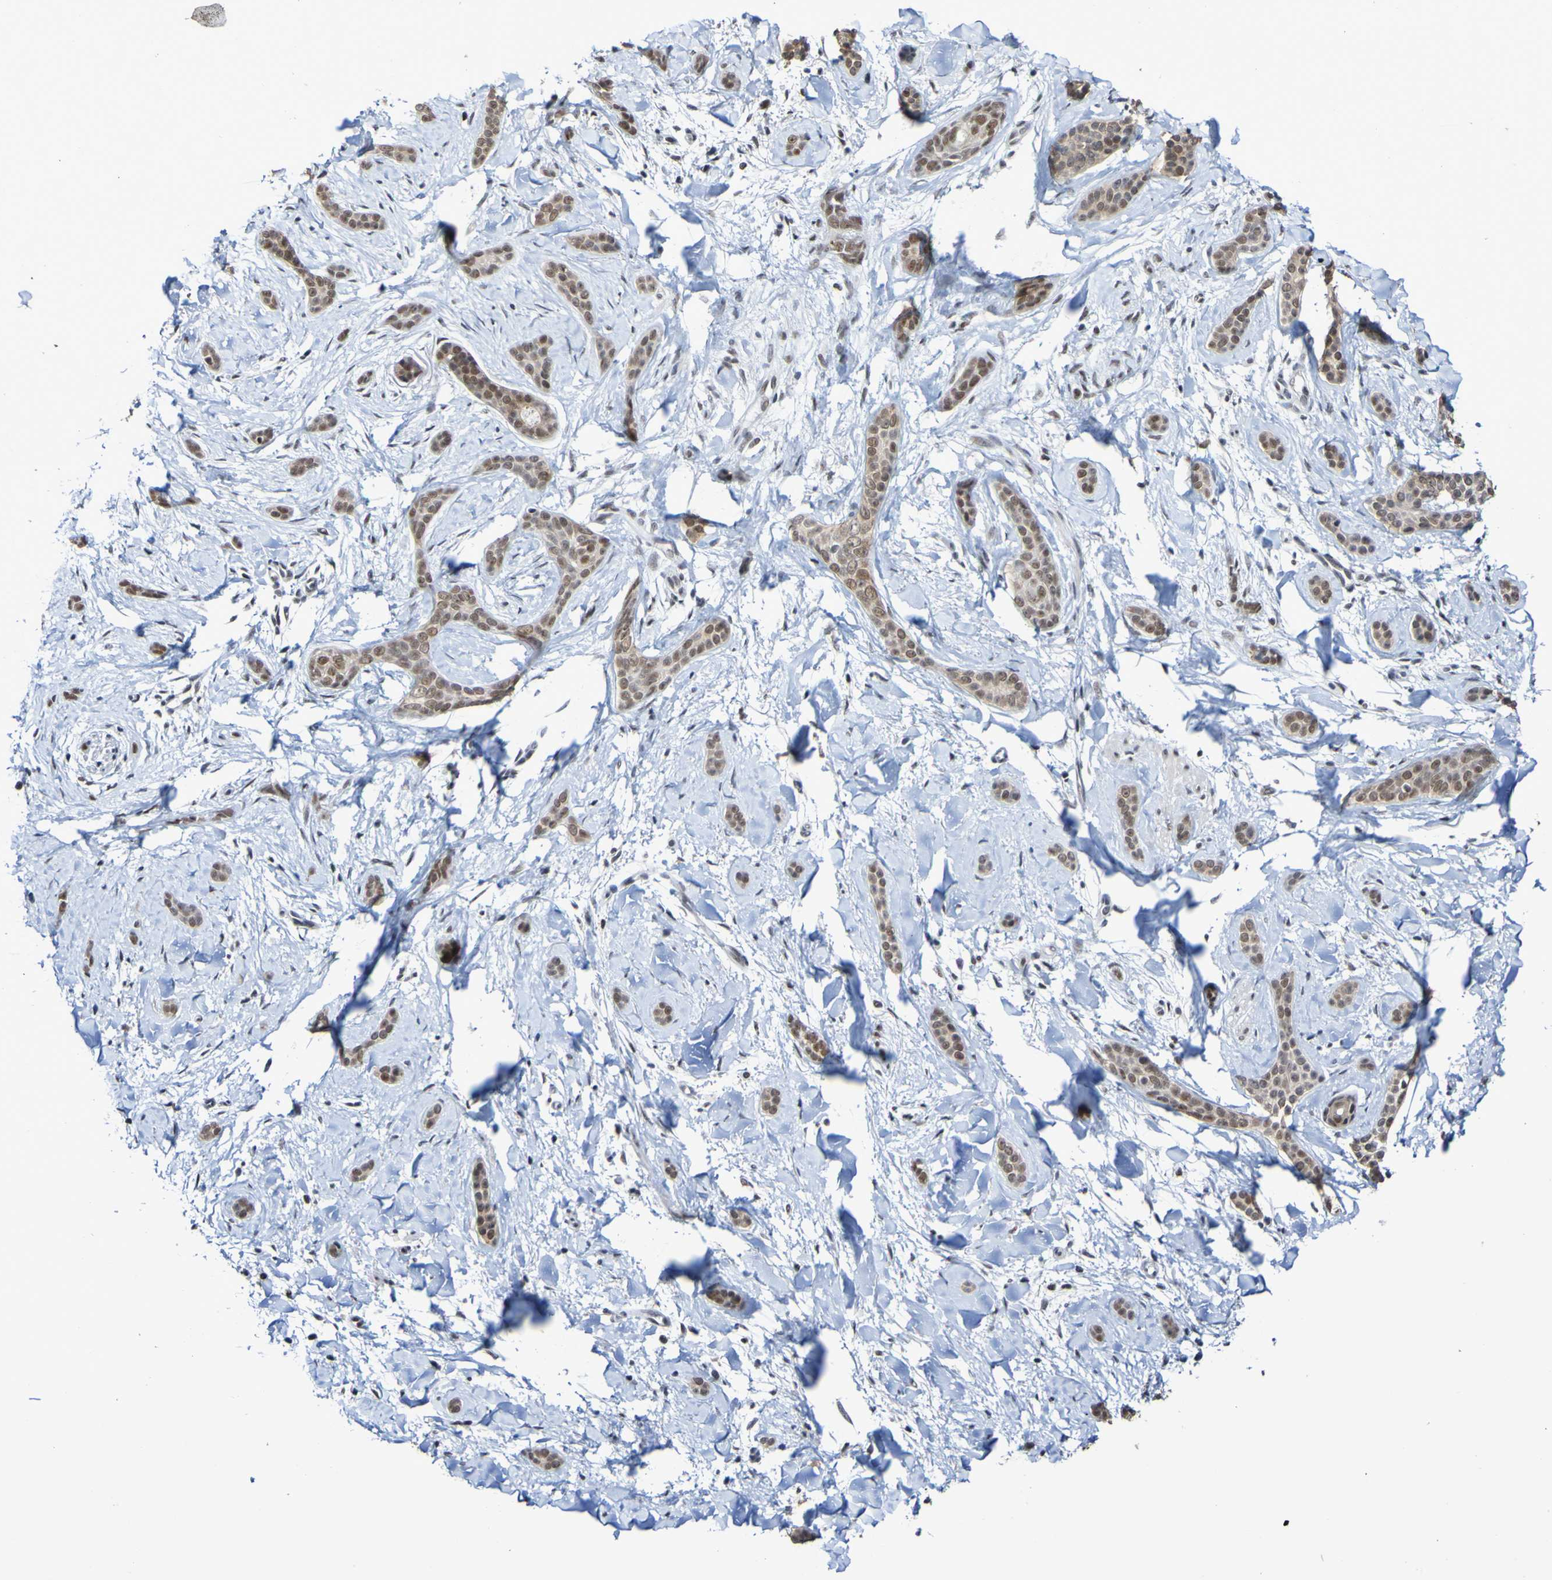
{"staining": {"intensity": "moderate", "quantity": ">75%", "location": "nuclear"}, "tissue": "skin cancer", "cell_type": "Tumor cells", "image_type": "cancer", "snomed": [{"axis": "morphology", "description": "Basal cell carcinoma"}, {"axis": "morphology", "description": "Adnexal tumor, benign"}, {"axis": "topography", "description": "Skin"}], "caption": "Protein staining of skin cancer tissue shows moderate nuclear expression in about >75% of tumor cells.", "gene": "CDC5L", "patient": {"sex": "female", "age": 42}}